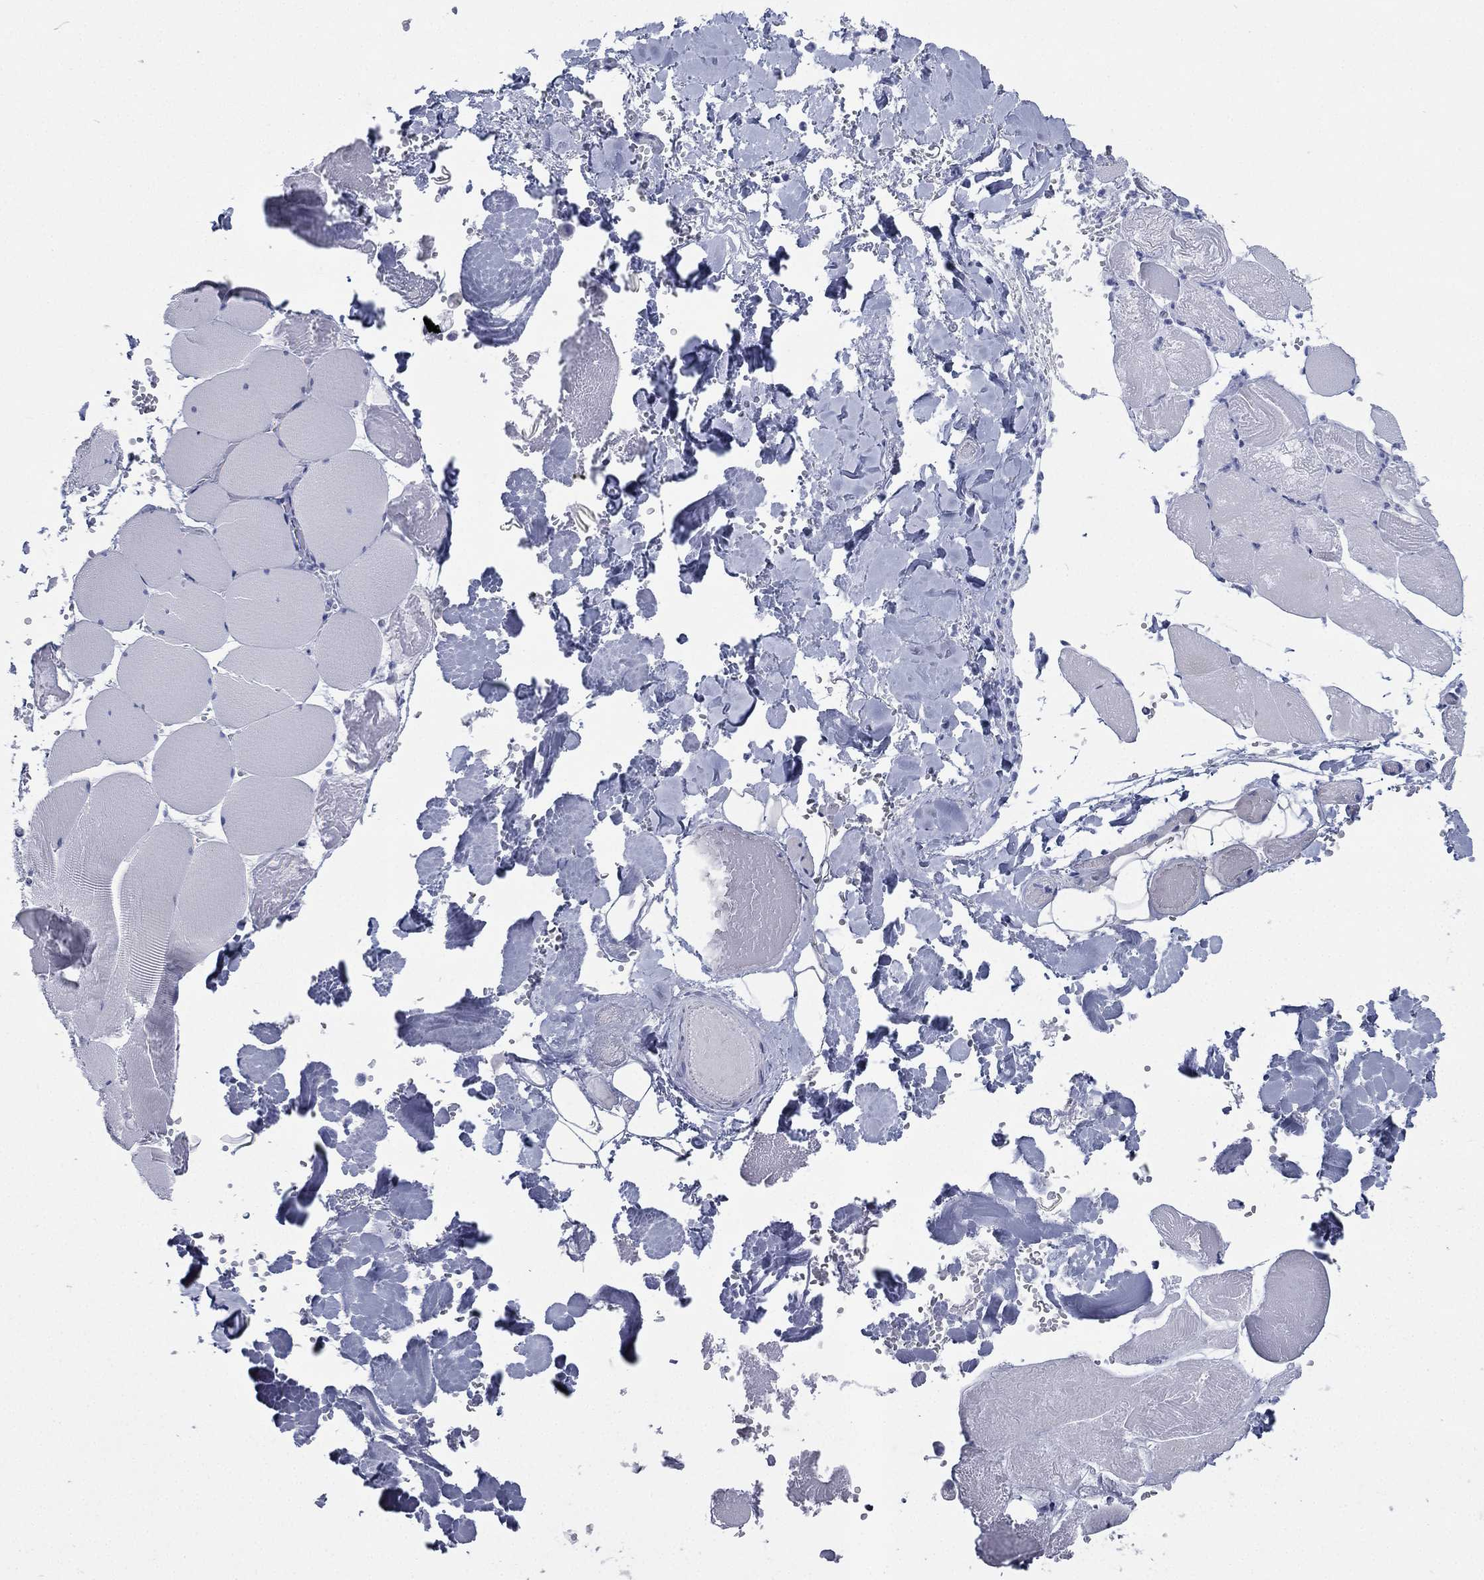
{"staining": {"intensity": "negative", "quantity": "none", "location": "none"}, "tissue": "skeletal muscle", "cell_type": "Myocytes", "image_type": "normal", "snomed": [{"axis": "morphology", "description": "Normal tissue, NOS"}, {"axis": "morphology", "description": "Malignant melanoma, Metastatic site"}, {"axis": "topography", "description": "Skeletal muscle"}], "caption": "The histopathology image demonstrates no significant expression in myocytes of skeletal muscle. The staining was performed using DAB (3,3'-diaminobenzidine) to visualize the protein expression in brown, while the nuclei were stained in blue with hematoxylin (Magnification: 20x).", "gene": "FCER2", "patient": {"sex": "male", "age": 50}}